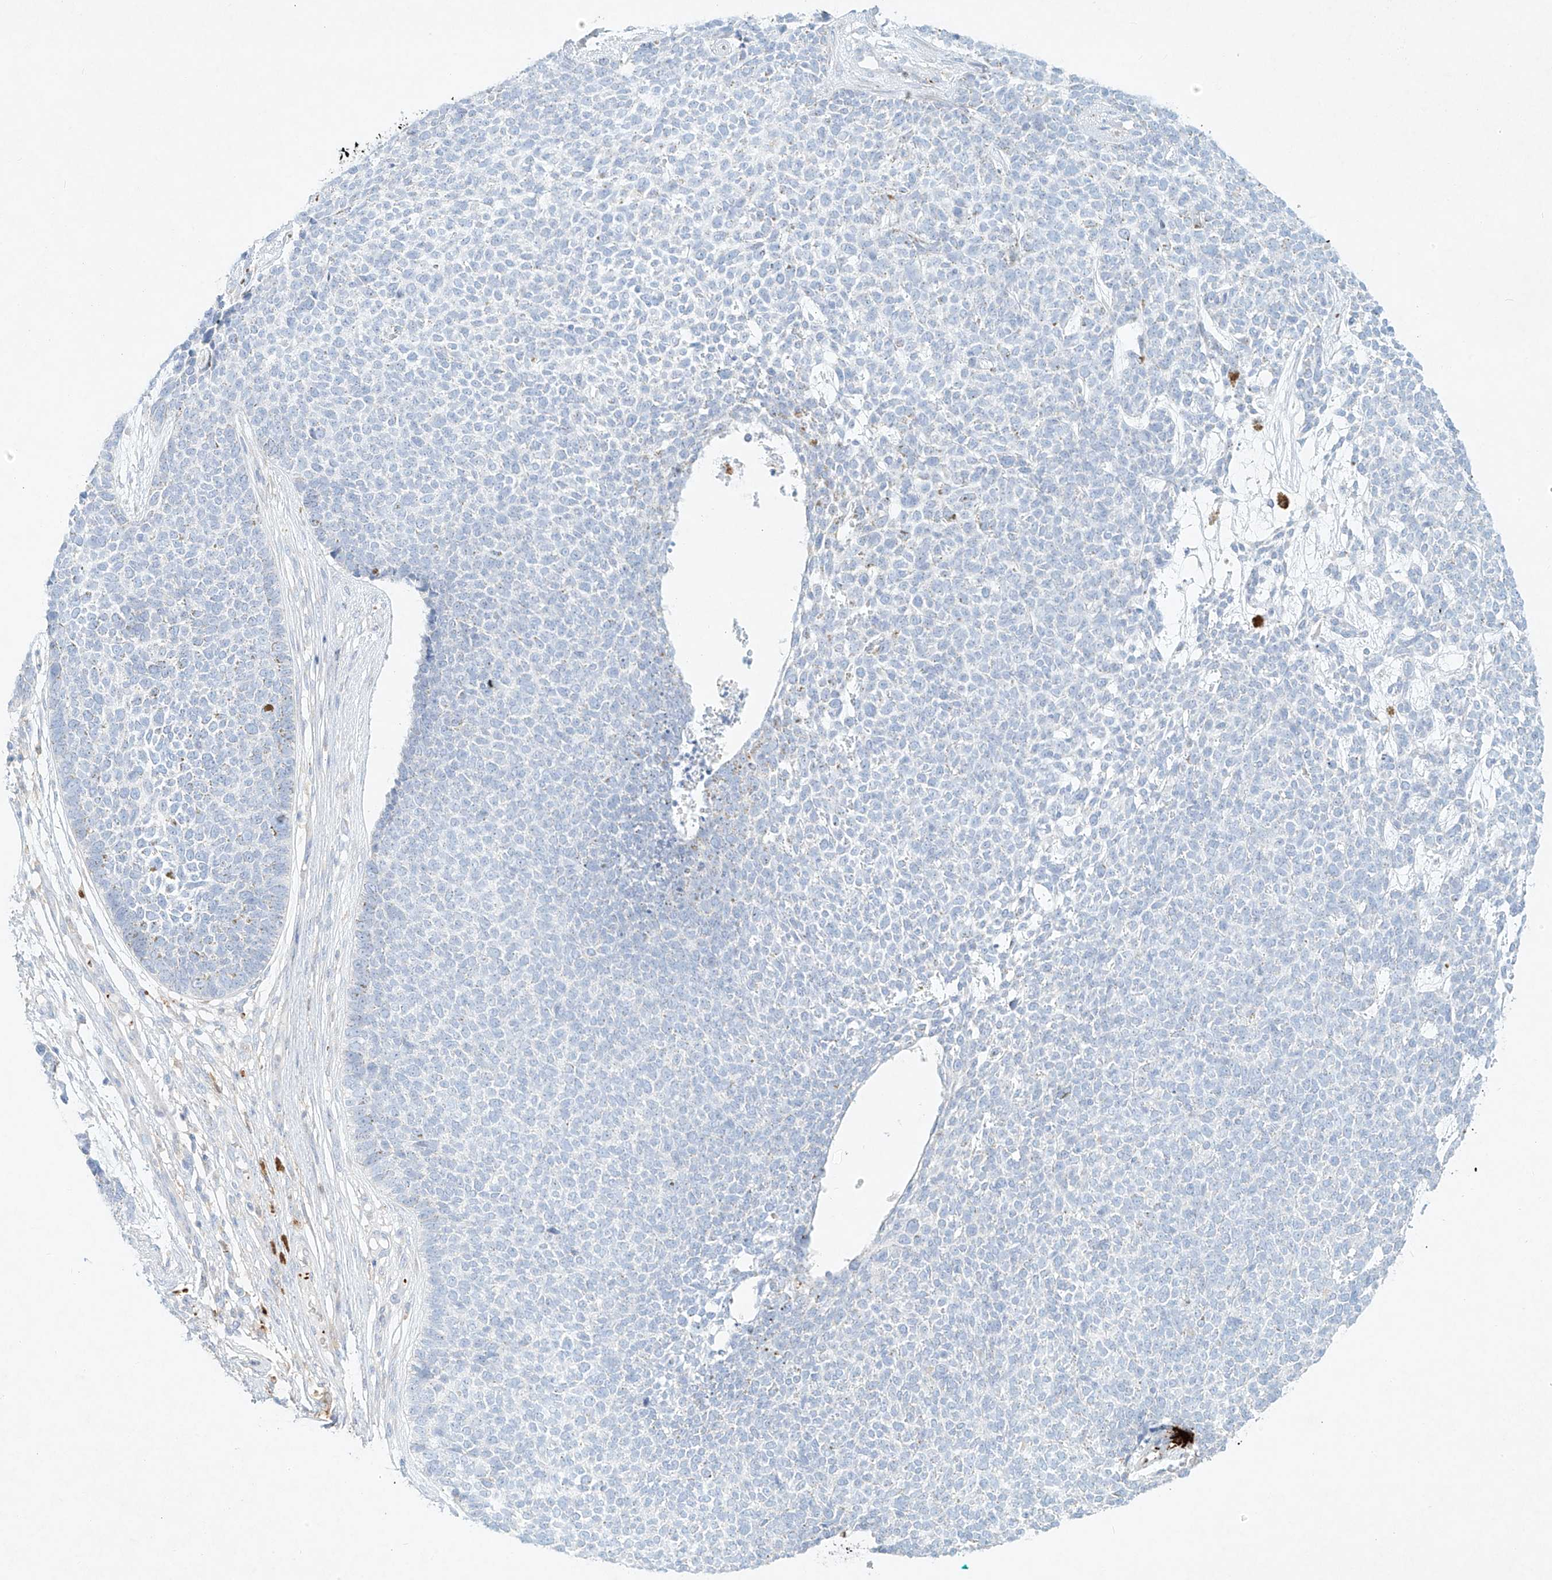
{"staining": {"intensity": "negative", "quantity": "none", "location": "none"}, "tissue": "skin cancer", "cell_type": "Tumor cells", "image_type": "cancer", "snomed": [{"axis": "morphology", "description": "Basal cell carcinoma"}, {"axis": "topography", "description": "Skin"}], "caption": "The photomicrograph reveals no staining of tumor cells in skin basal cell carcinoma.", "gene": "PLEK", "patient": {"sex": "female", "age": 84}}